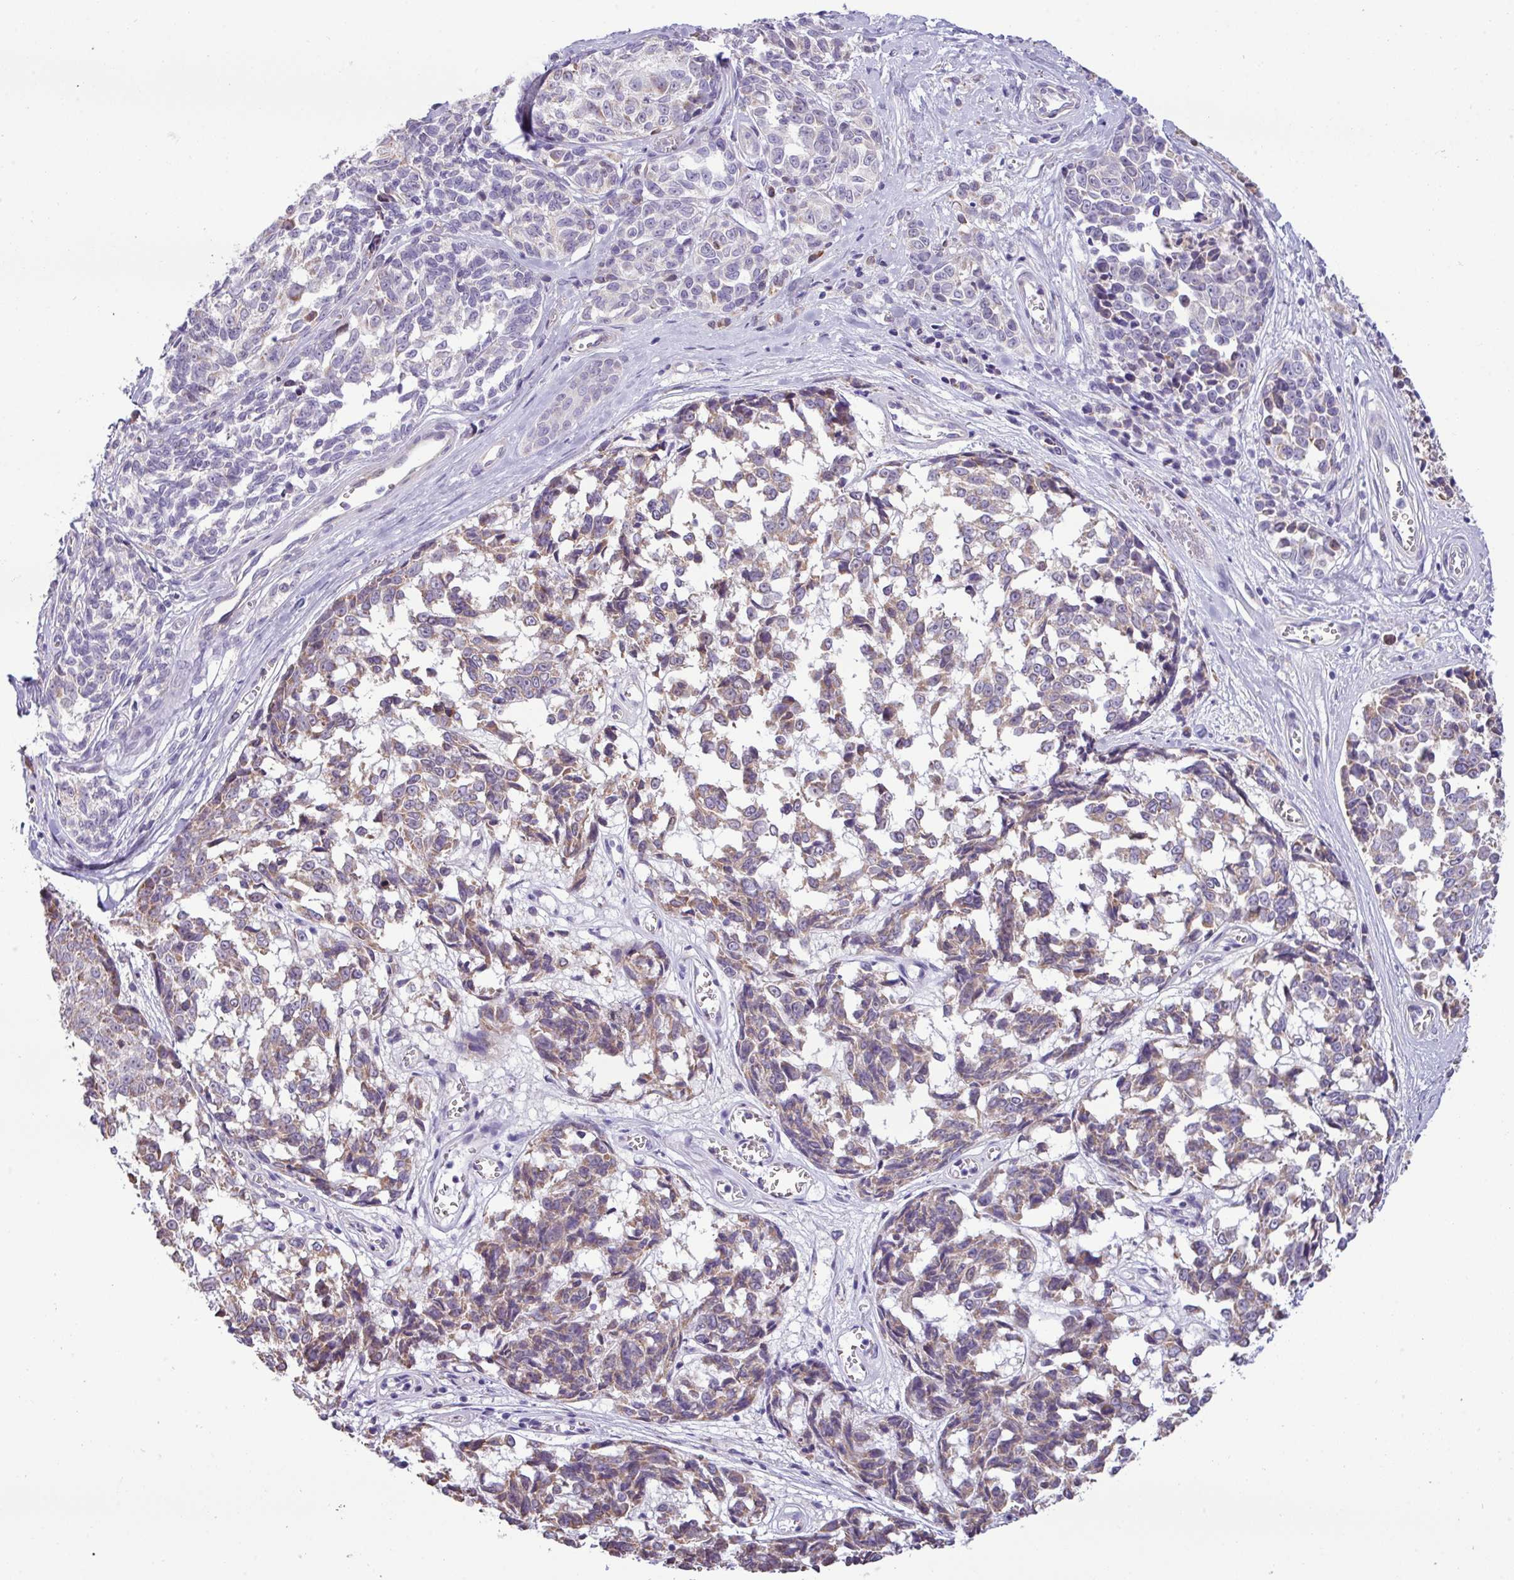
{"staining": {"intensity": "moderate", "quantity": "25%-75%", "location": "cytoplasmic/membranous"}, "tissue": "melanoma", "cell_type": "Tumor cells", "image_type": "cancer", "snomed": [{"axis": "morphology", "description": "Malignant melanoma, NOS"}, {"axis": "topography", "description": "Skin"}], "caption": "A micrograph of melanoma stained for a protein displays moderate cytoplasmic/membranous brown staining in tumor cells. Ihc stains the protein in brown and the nuclei are stained blue.", "gene": "IRGC", "patient": {"sex": "female", "age": 64}}